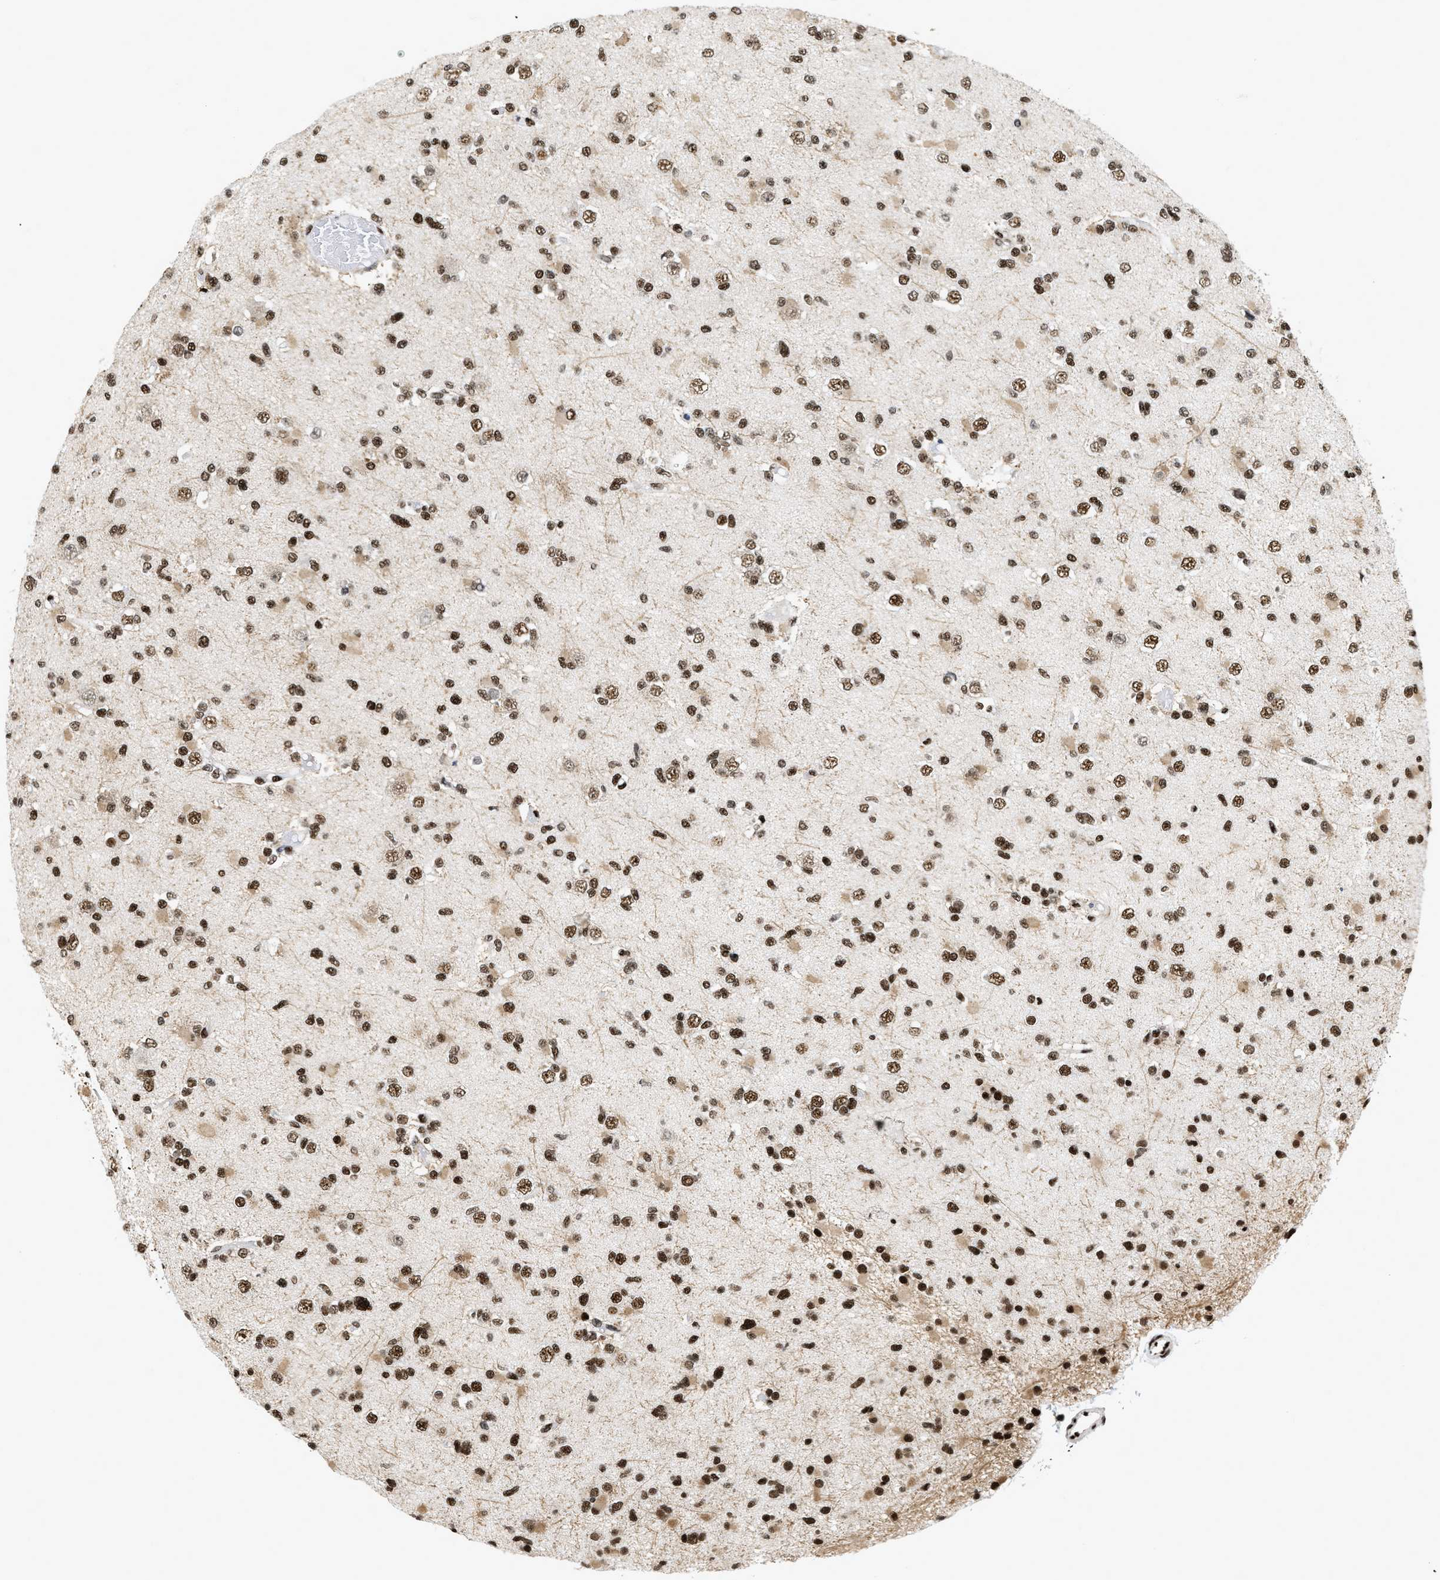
{"staining": {"intensity": "strong", "quantity": ">75%", "location": "nuclear"}, "tissue": "glioma", "cell_type": "Tumor cells", "image_type": "cancer", "snomed": [{"axis": "morphology", "description": "Glioma, malignant, Low grade"}, {"axis": "topography", "description": "Brain"}], "caption": "Immunohistochemistry (IHC) image of glioma stained for a protein (brown), which reveals high levels of strong nuclear positivity in approximately >75% of tumor cells.", "gene": "CREB1", "patient": {"sex": "female", "age": 22}}